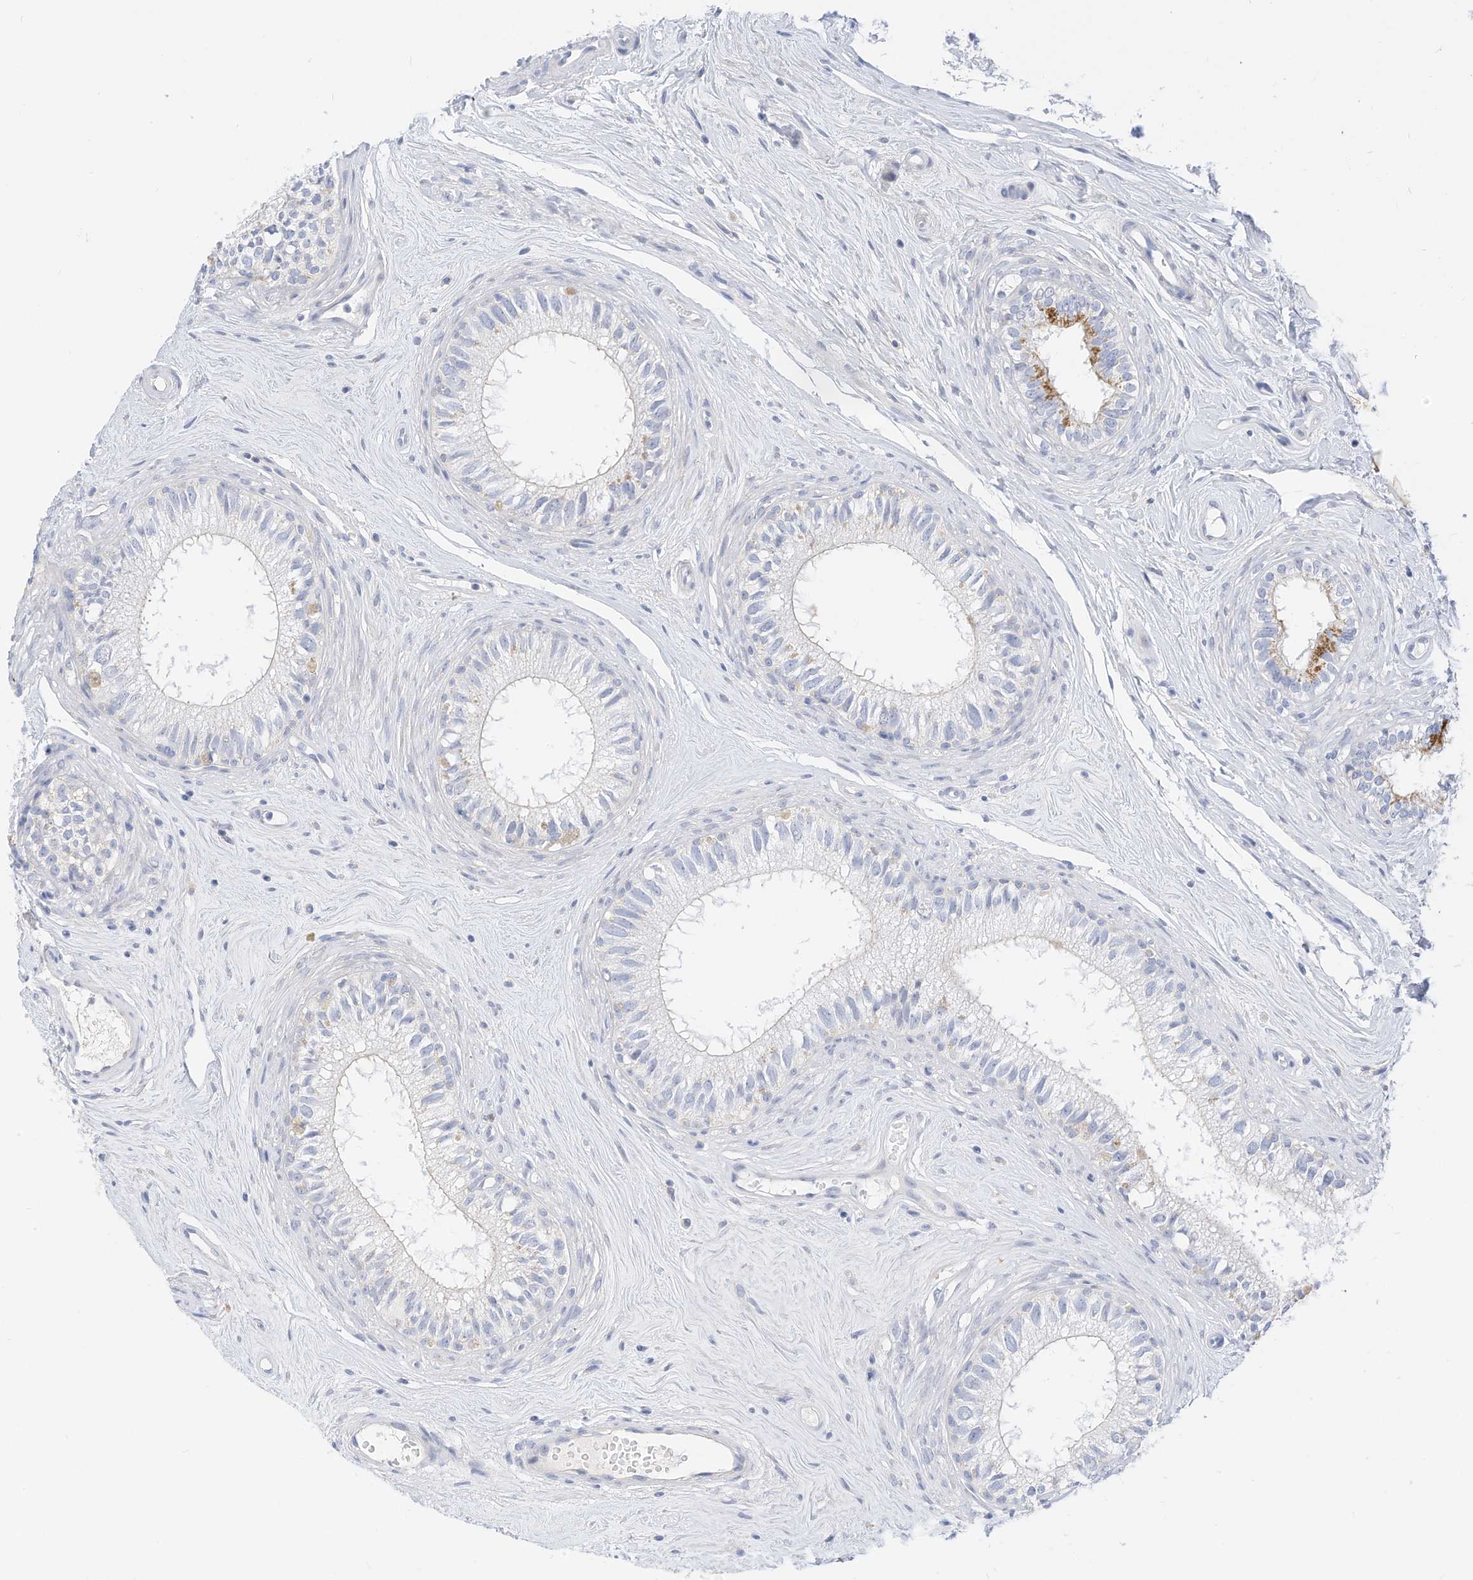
{"staining": {"intensity": "negative", "quantity": "none", "location": "none"}, "tissue": "epididymis", "cell_type": "Glandular cells", "image_type": "normal", "snomed": [{"axis": "morphology", "description": "Normal tissue, NOS"}, {"axis": "topography", "description": "Epididymis"}], "caption": "Micrograph shows no protein expression in glandular cells of benign epididymis.", "gene": "SPOCD1", "patient": {"sex": "male", "age": 71}}